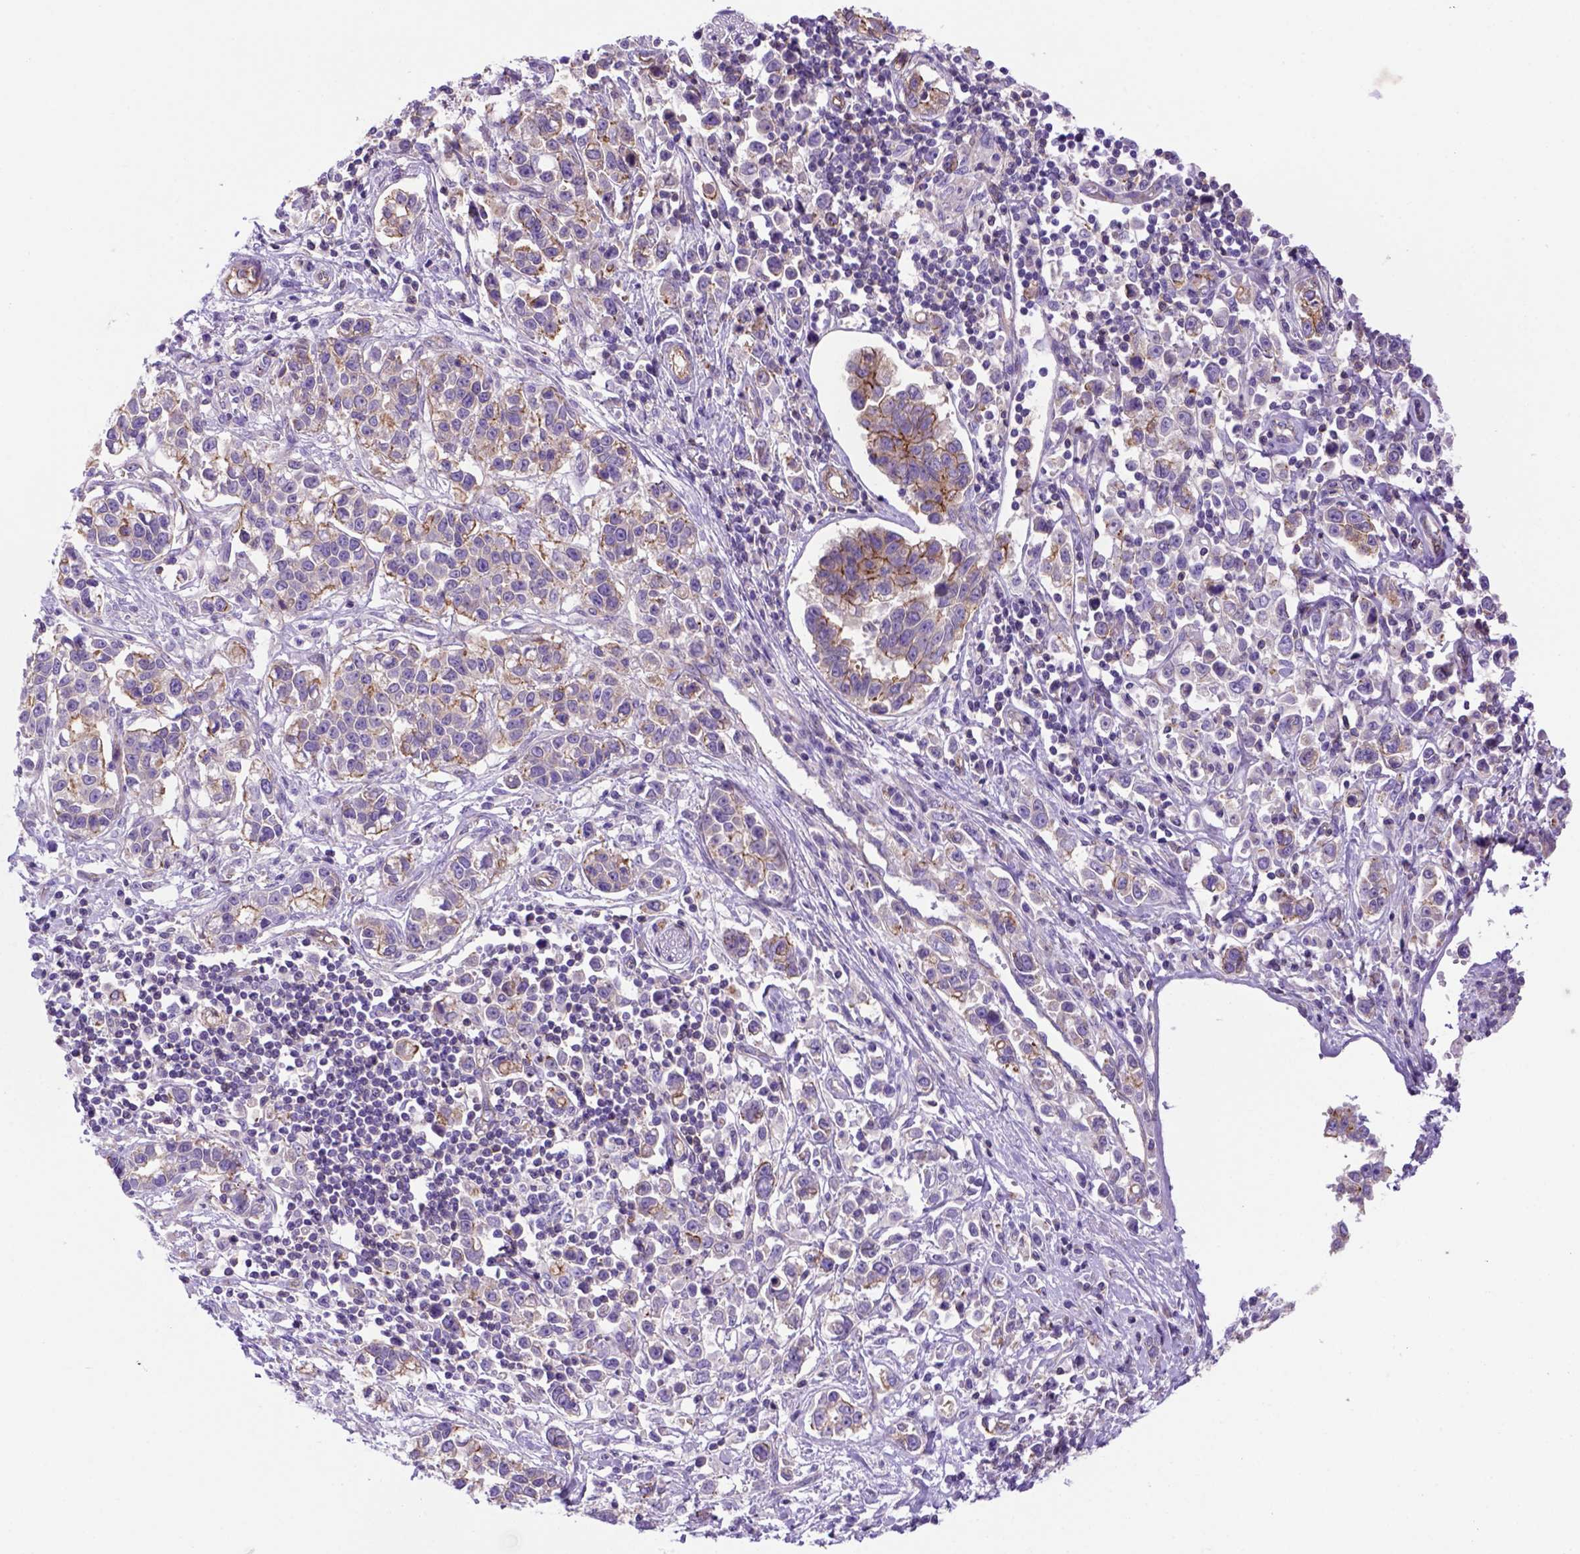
{"staining": {"intensity": "strong", "quantity": "25%-75%", "location": "cytoplasmic/membranous"}, "tissue": "stomach cancer", "cell_type": "Tumor cells", "image_type": "cancer", "snomed": [{"axis": "morphology", "description": "Adenocarcinoma, NOS"}, {"axis": "topography", "description": "Stomach"}], "caption": "Tumor cells exhibit high levels of strong cytoplasmic/membranous expression in approximately 25%-75% of cells in human stomach cancer (adenocarcinoma).", "gene": "PEX12", "patient": {"sex": "male", "age": 93}}